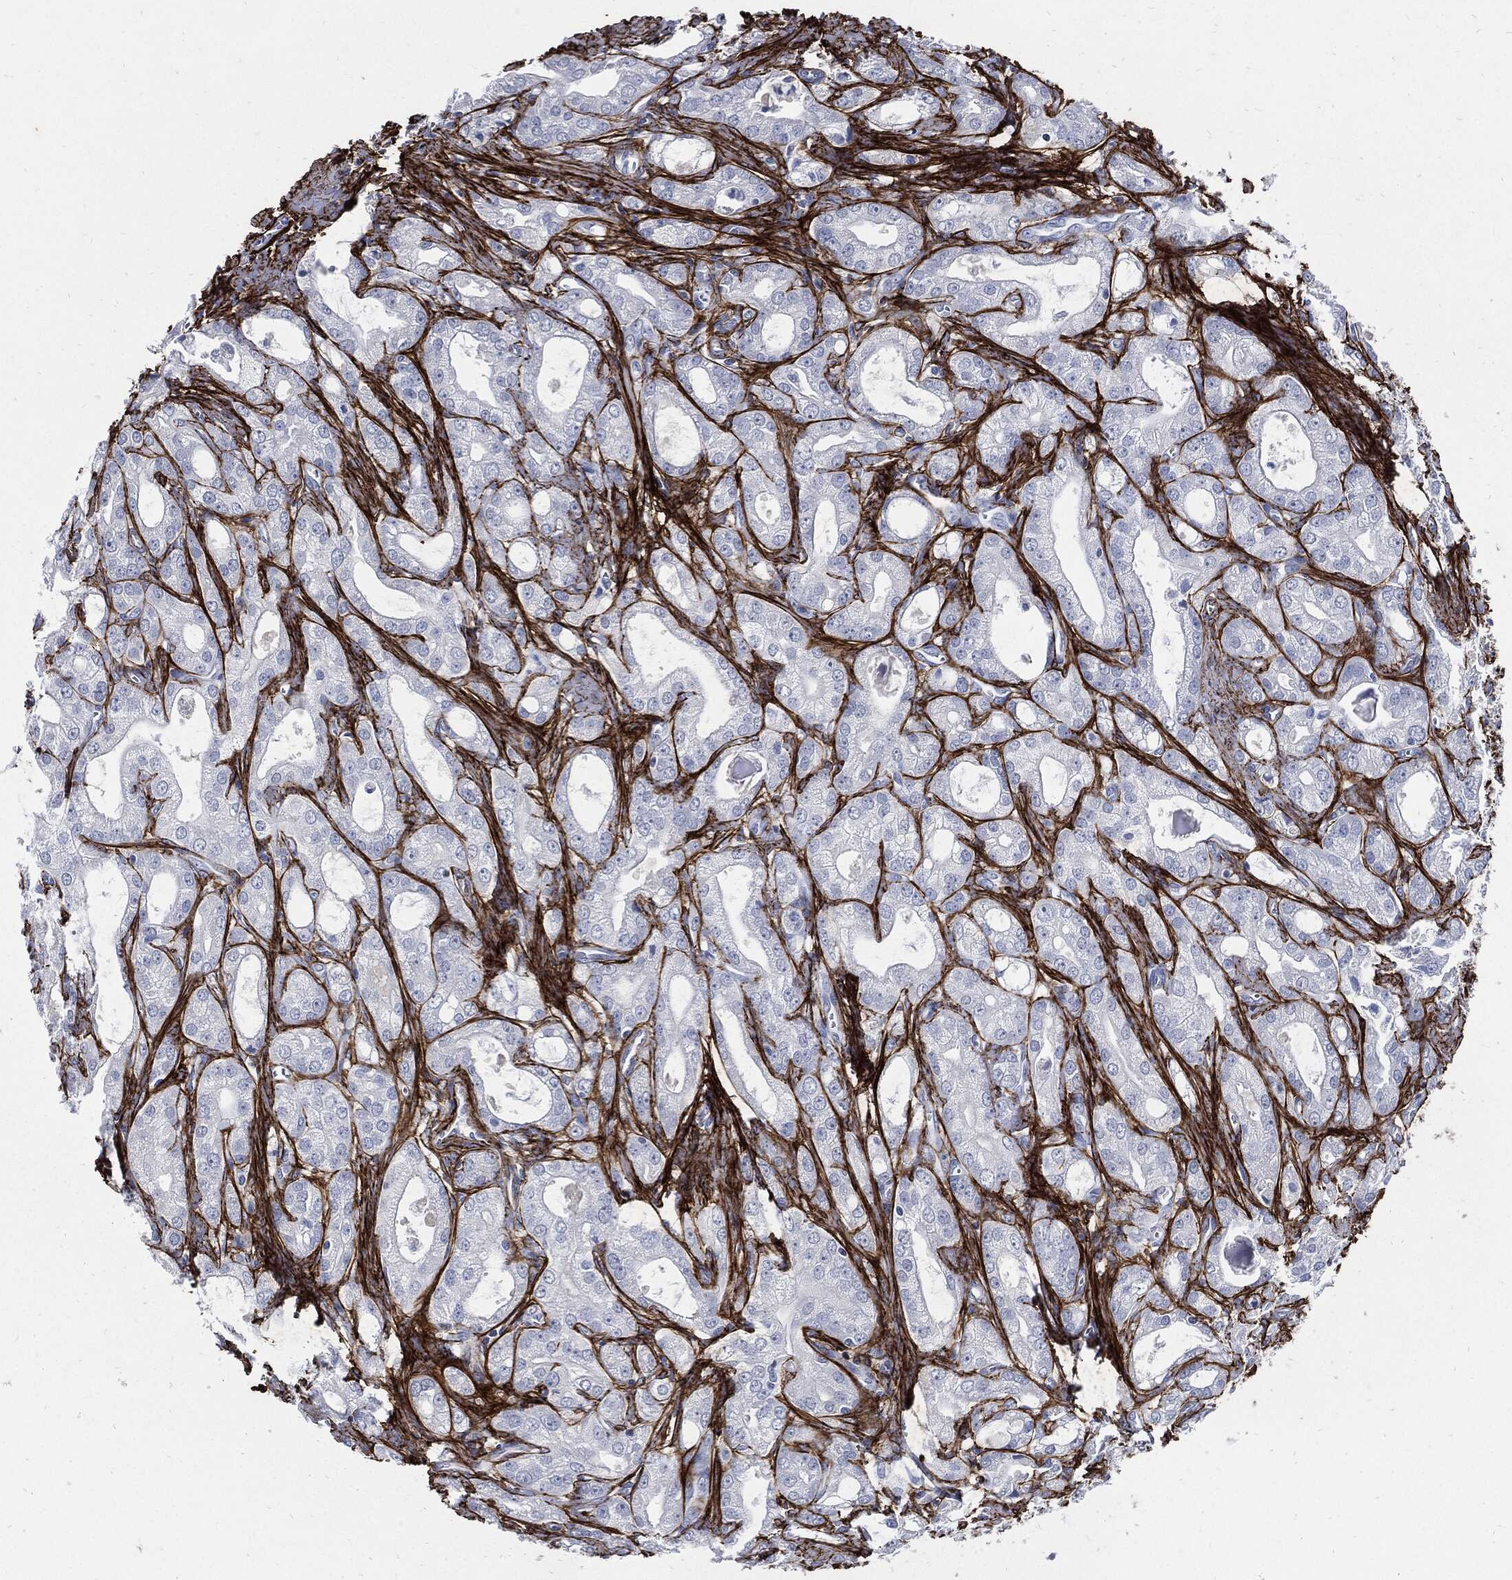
{"staining": {"intensity": "negative", "quantity": "none", "location": "none"}, "tissue": "prostate cancer", "cell_type": "Tumor cells", "image_type": "cancer", "snomed": [{"axis": "morphology", "description": "Adenocarcinoma, NOS"}, {"axis": "morphology", "description": "Adenocarcinoma, High grade"}, {"axis": "topography", "description": "Prostate"}], "caption": "Prostate cancer was stained to show a protein in brown. There is no significant staining in tumor cells.", "gene": "FBN1", "patient": {"sex": "male", "age": 70}}